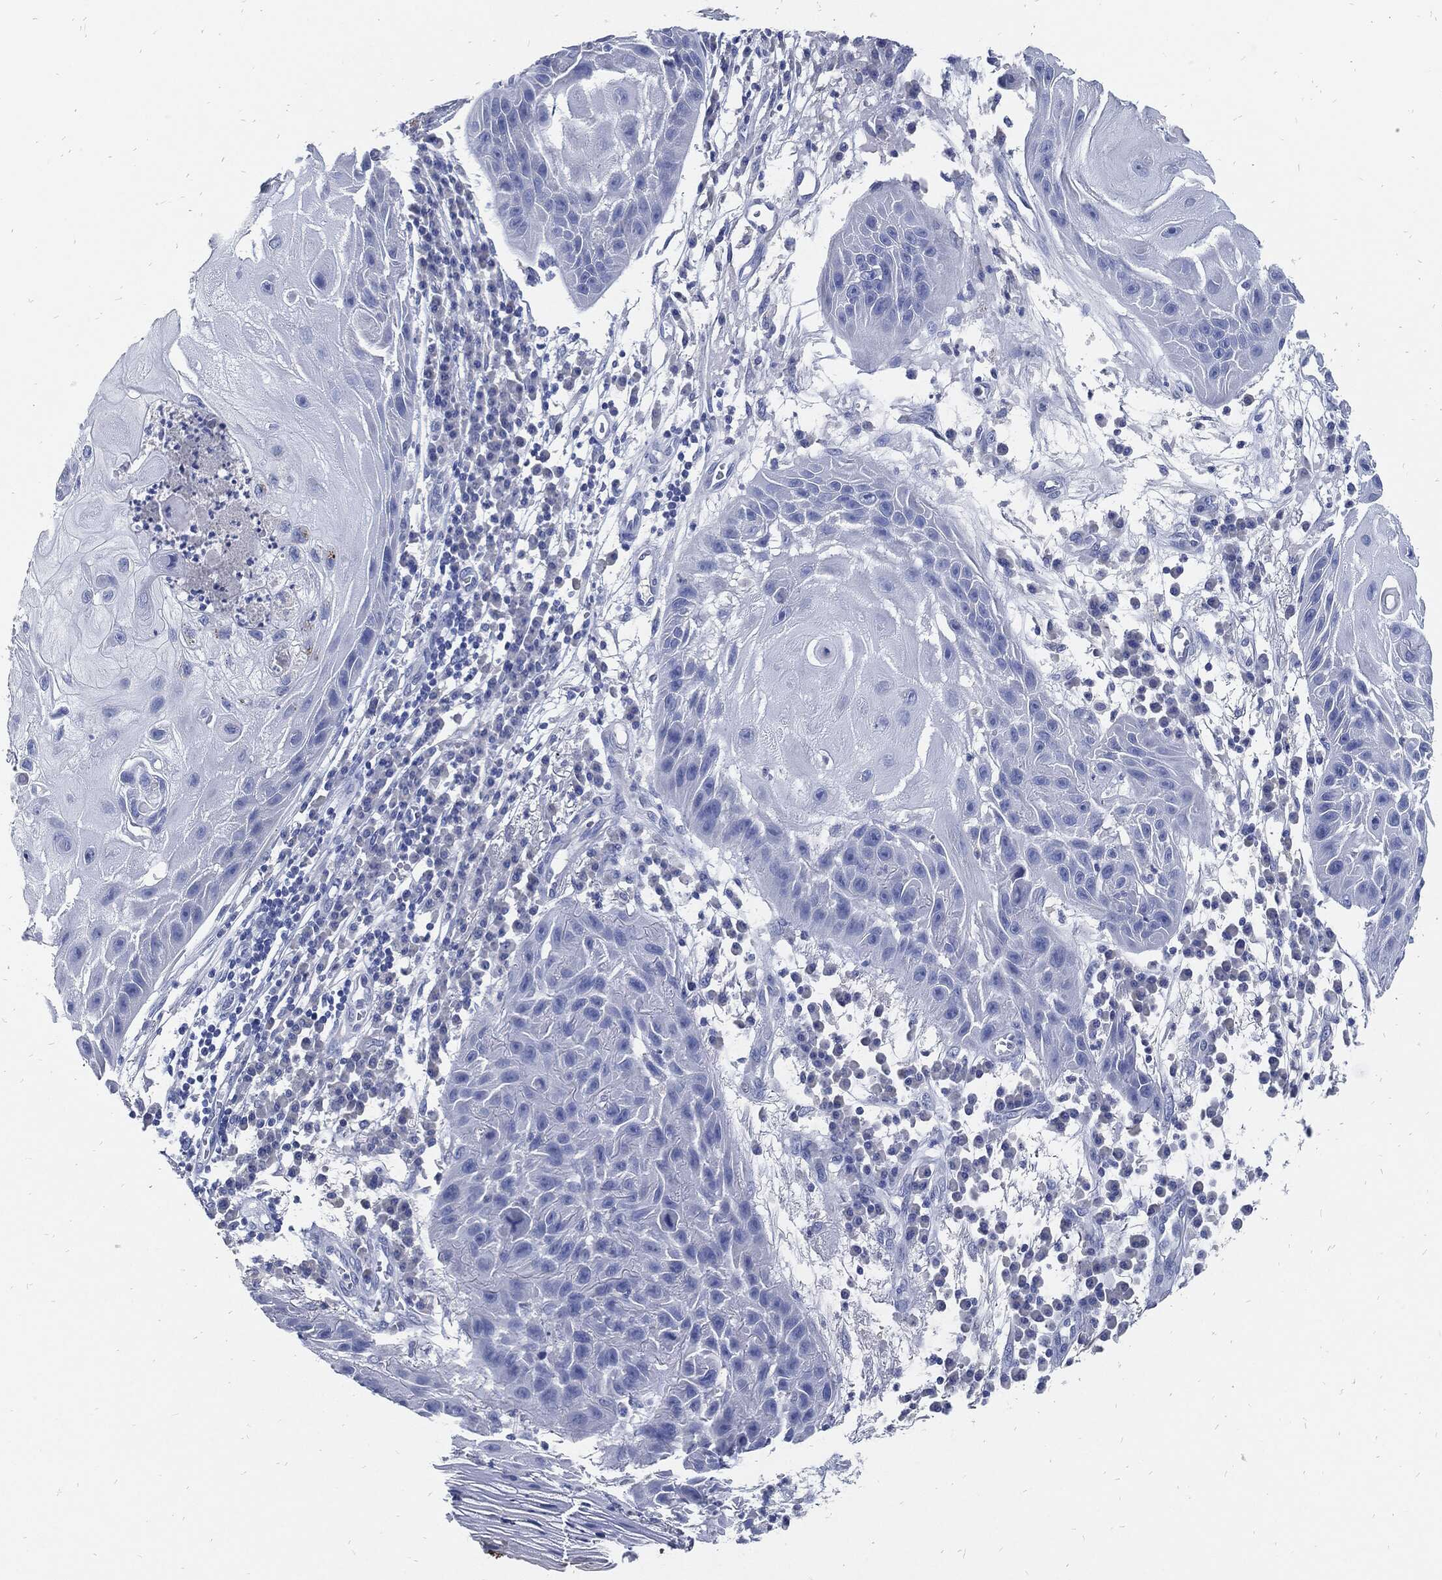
{"staining": {"intensity": "negative", "quantity": "none", "location": "none"}, "tissue": "skin cancer", "cell_type": "Tumor cells", "image_type": "cancer", "snomed": [{"axis": "morphology", "description": "Normal tissue, NOS"}, {"axis": "morphology", "description": "Squamous cell carcinoma, NOS"}, {"axis": "topography", "description": "Skin"}], "caption": "This photomicrograph is of squamous cell carcinoma (skin) stained with IHC to label a protein in brown with the nuclei are counter-stained blue. There is no staining in tumor cells.", "gene": "FABP4", "patient": {"sex": "male", "age": 79}}